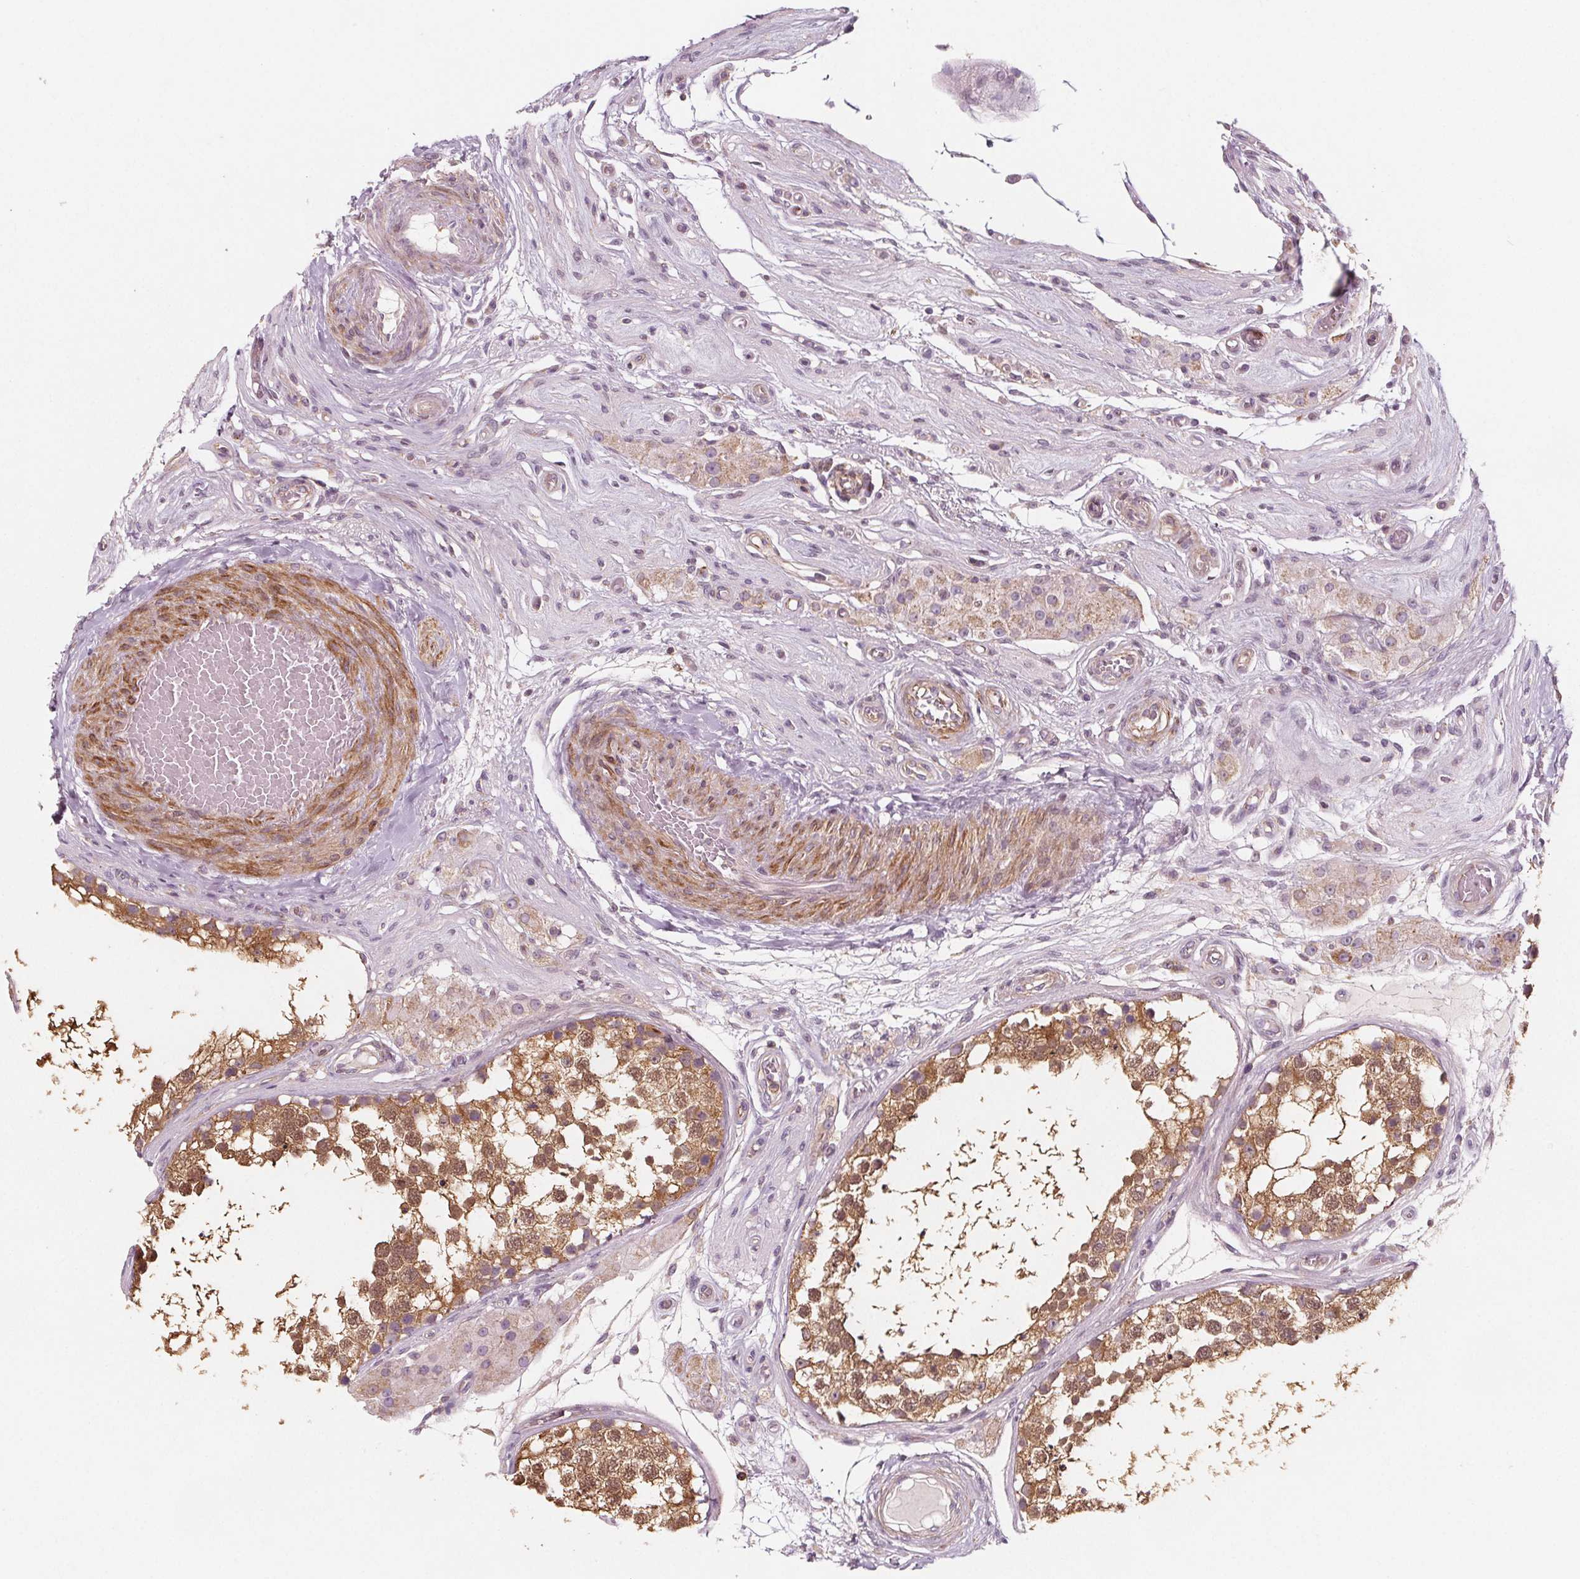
{"staining": {"intensity": "moderate", "quantity": ">75%", "location": "cytoplasmic/membranous,nuclear"}, "tissue": "testis", "cell_type": "Cells in seminiferous ducts", "image_type": "normal", "snomed": [{"axis": "morphology", "description": "Normal tissue, NOS"}, {"axis": "morphology", "description": "Seminoma, NOS"}, {"axis": "topography", "description": "Testis"}], "caption": "Cells in seminiferous ducts demonstrate moderate cytoplasmic/membranous,nuclear positivity in approximately >75% of cells in benign testis. (IHC, brightfield microscopy, high magnification).", "gene": "ADAM33", "patient": {"sex": "male", "age": 65}}